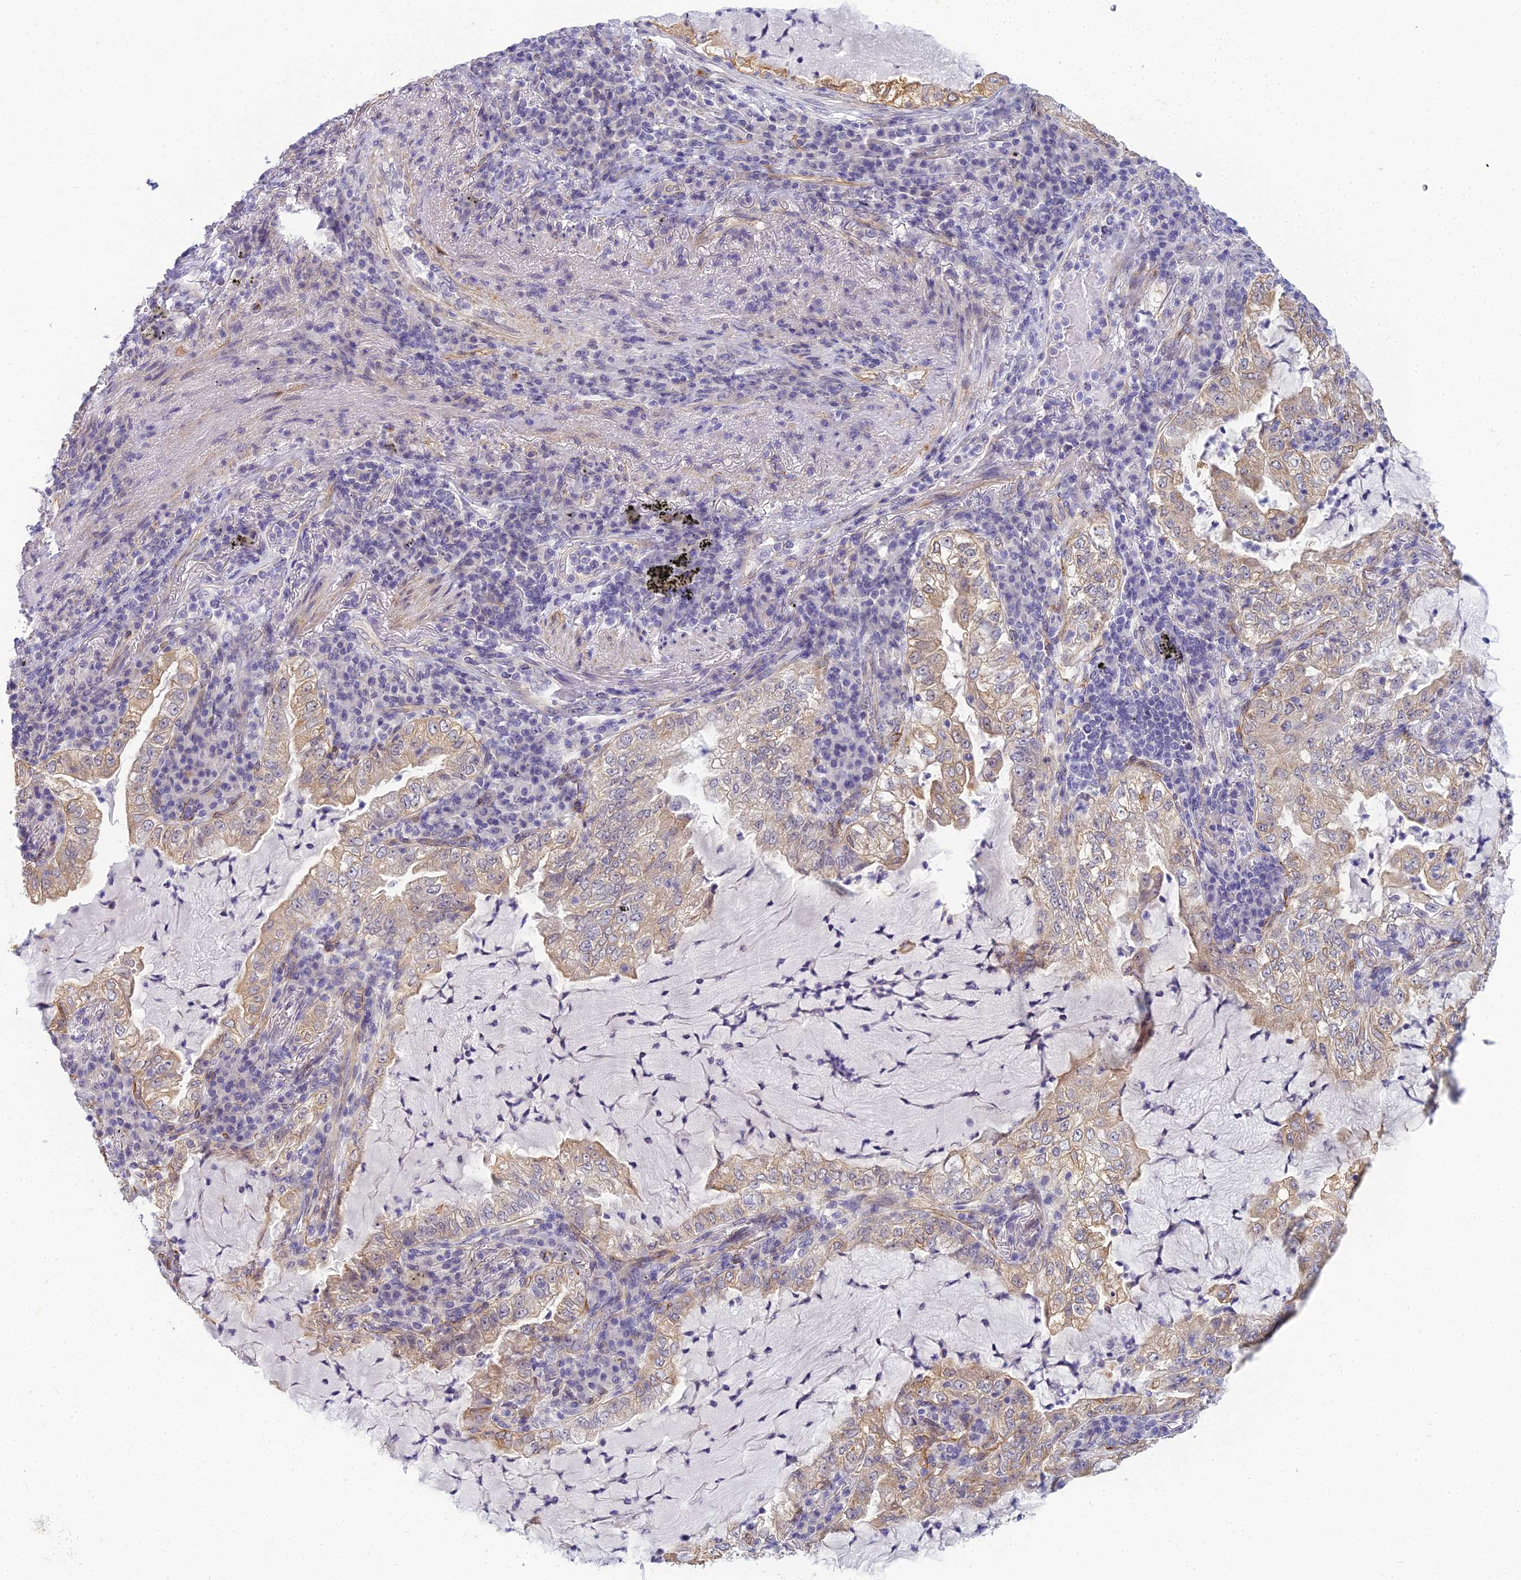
{"staining": {"intensity": "moderate", "quantity": "25%-75%", "location": "cytoplasmic/membranous"}, "tissue": "lung cancer", "cell_type": "Tumor cells", "image_type": "cancer", "snomed": [{"axis": "morphology", "description": "Adenocarcinoma, NOS"}, {"axis": "topography", "description": "Lung"}], "caption": "Protein staining by immunohistochemistry reveals moderate cytoplasmic/membranous positivity in approximately 25%-75% of tumor cells in lung cancer (adenocarcinoma).", "gene": "RGL3", "patient": {"sex": "female", "age": 73}}